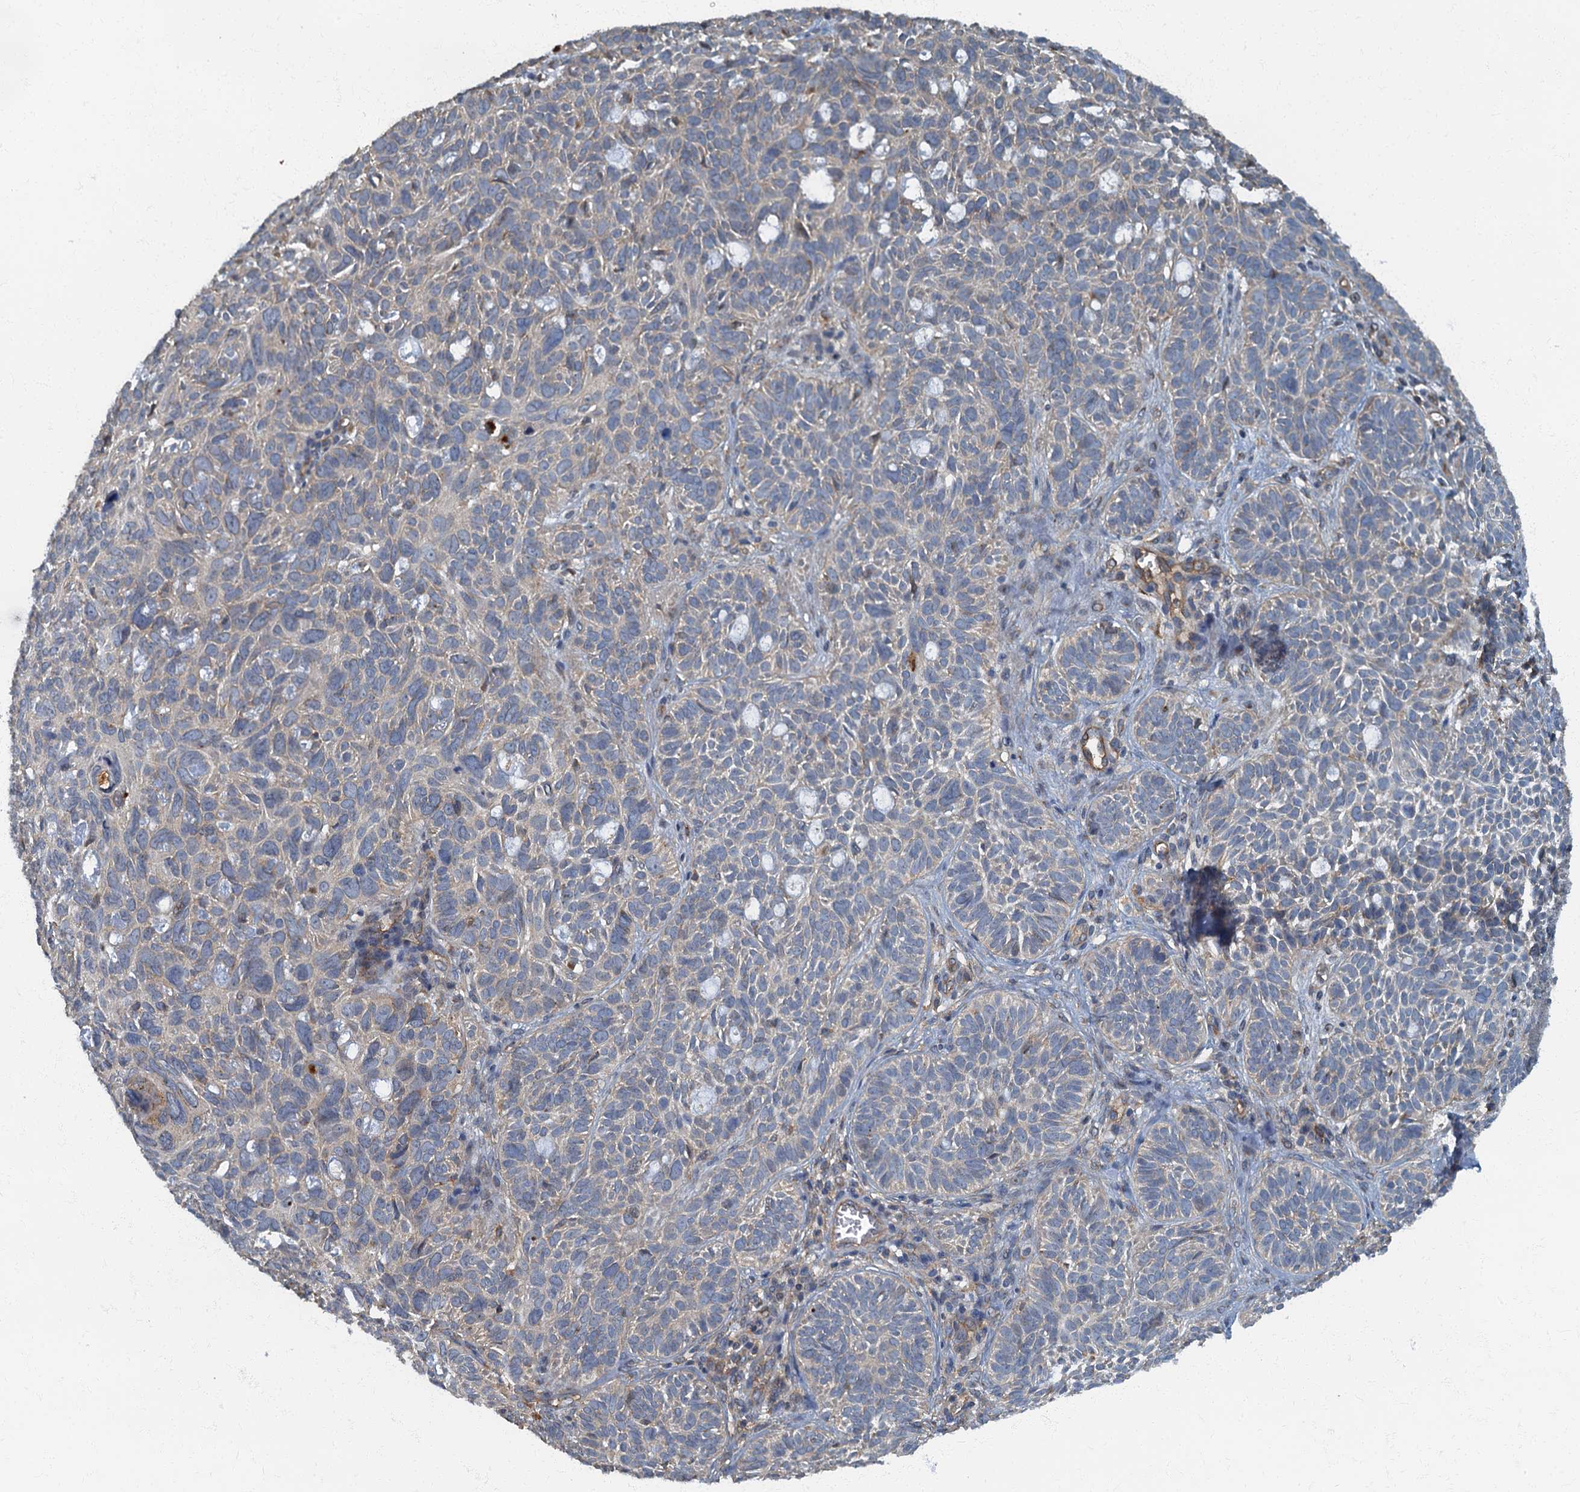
{"staining": {"intensity": "negative", "quantity": "none", "location": "none"}, "tissue": "skin cancer", "cell_type": "Tumor cells", "image_type": "cancer", "snomed": [{"axis": "morphology", "description": "Basal cell carcinoma"}, {"axis": "topography", "description": "Skin"}], "caption": "DAB (3,3'-diaminobenzidine) immunohistochemical staining of basal cell carcinoma (skin) displays no significant expression in tumor cells.", "gene": "ARL11", "patient": {"sex": "male", "age": 69}}